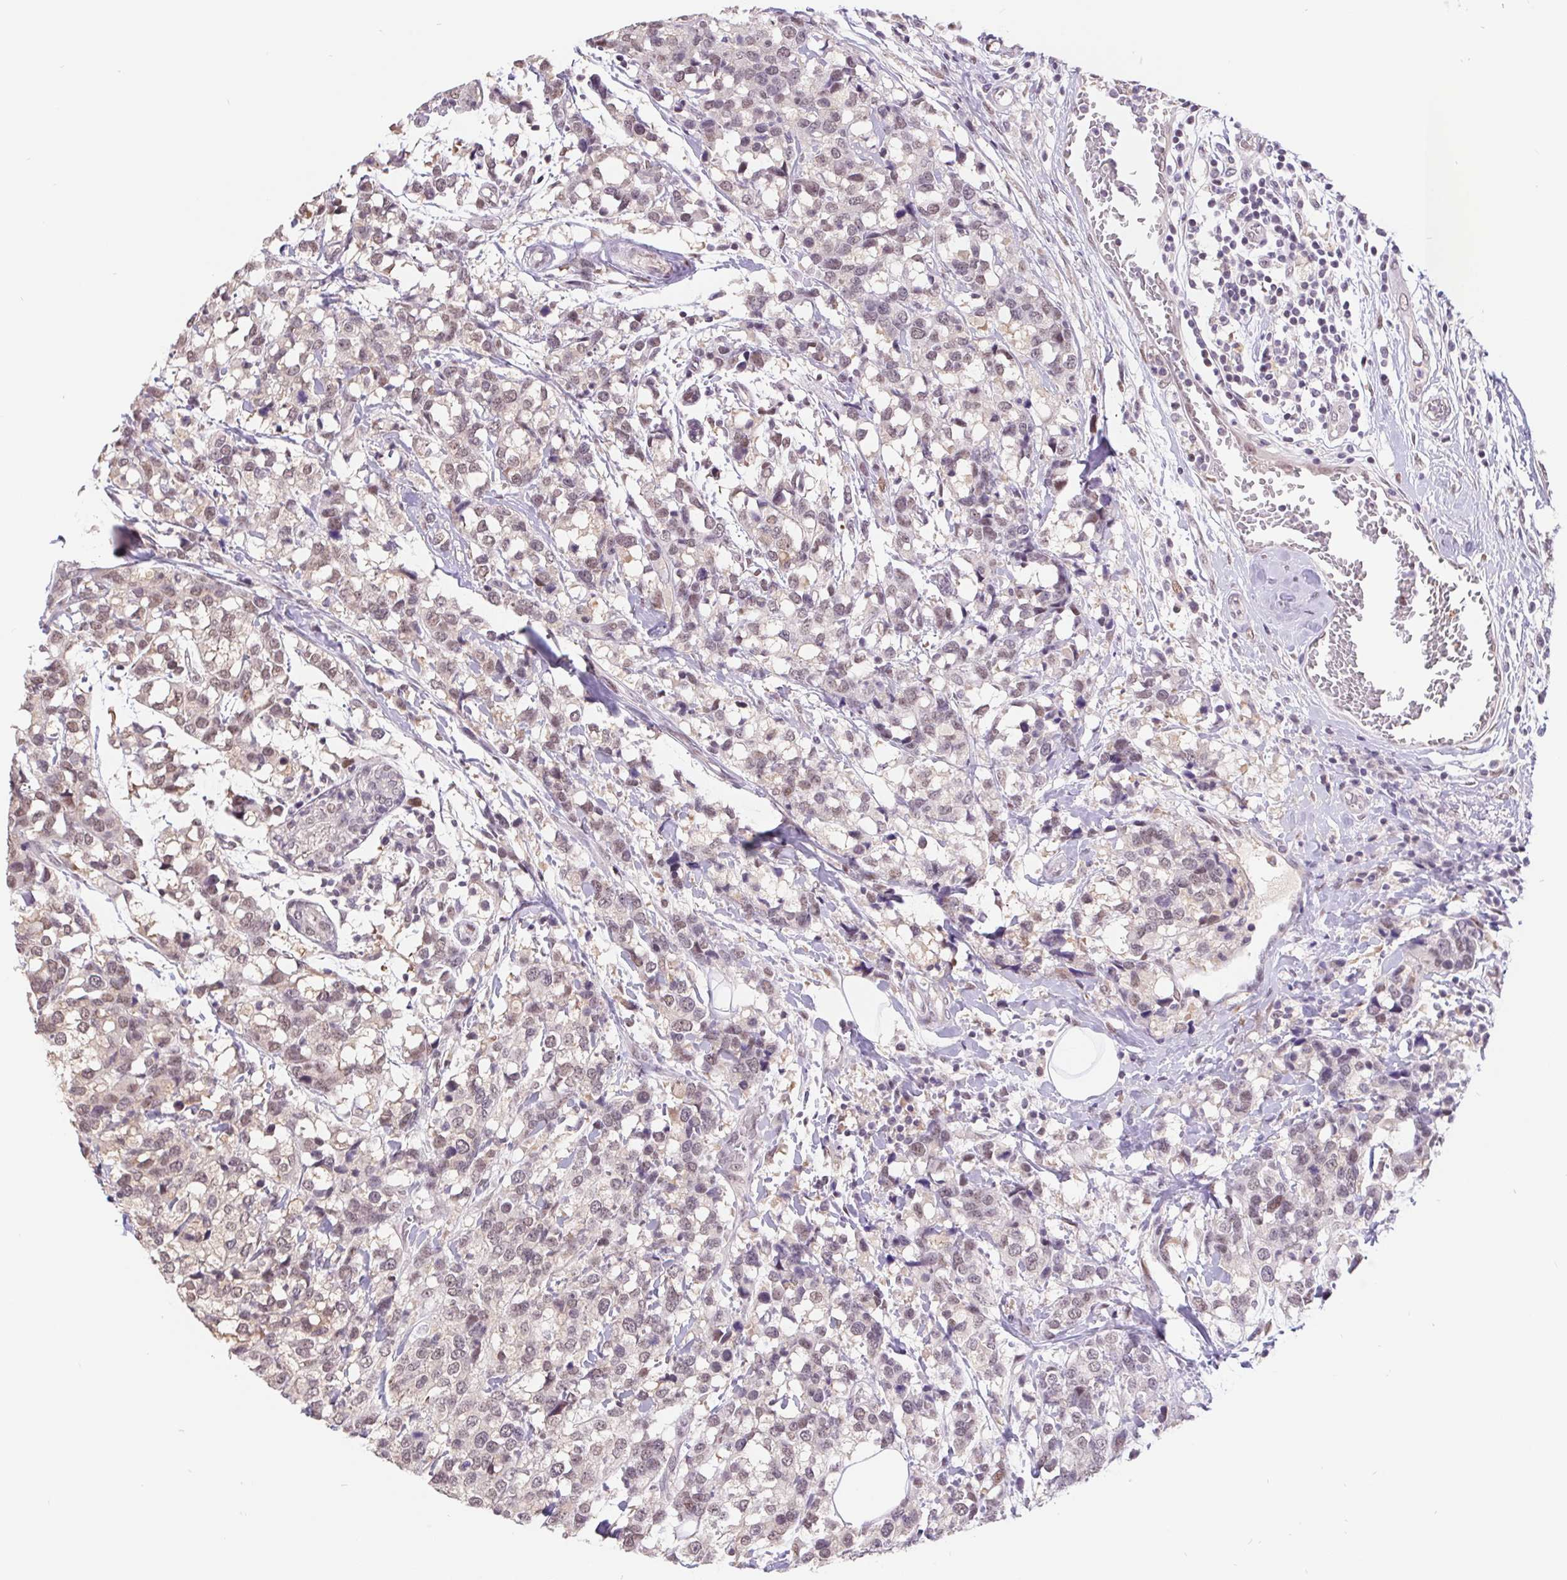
{"staining": {"intensity": "weak", "quantity": "<25%", "location": "nuclear"}, "tissue": "breast cancer", "cell_type": "Tumor cells", "image_type": "cancer", "snomed": [{"axis": "morphology", "description": "Lobular carcinoma"}, {"axis": "topography", "description": "Breast"}], "caption": "This is an IHC photomicrograph of lobular carcinoma (breast). There is no staining in tumor cells.", "gene": "CAND1", "patient": {"sex": "female", "age": 59}}